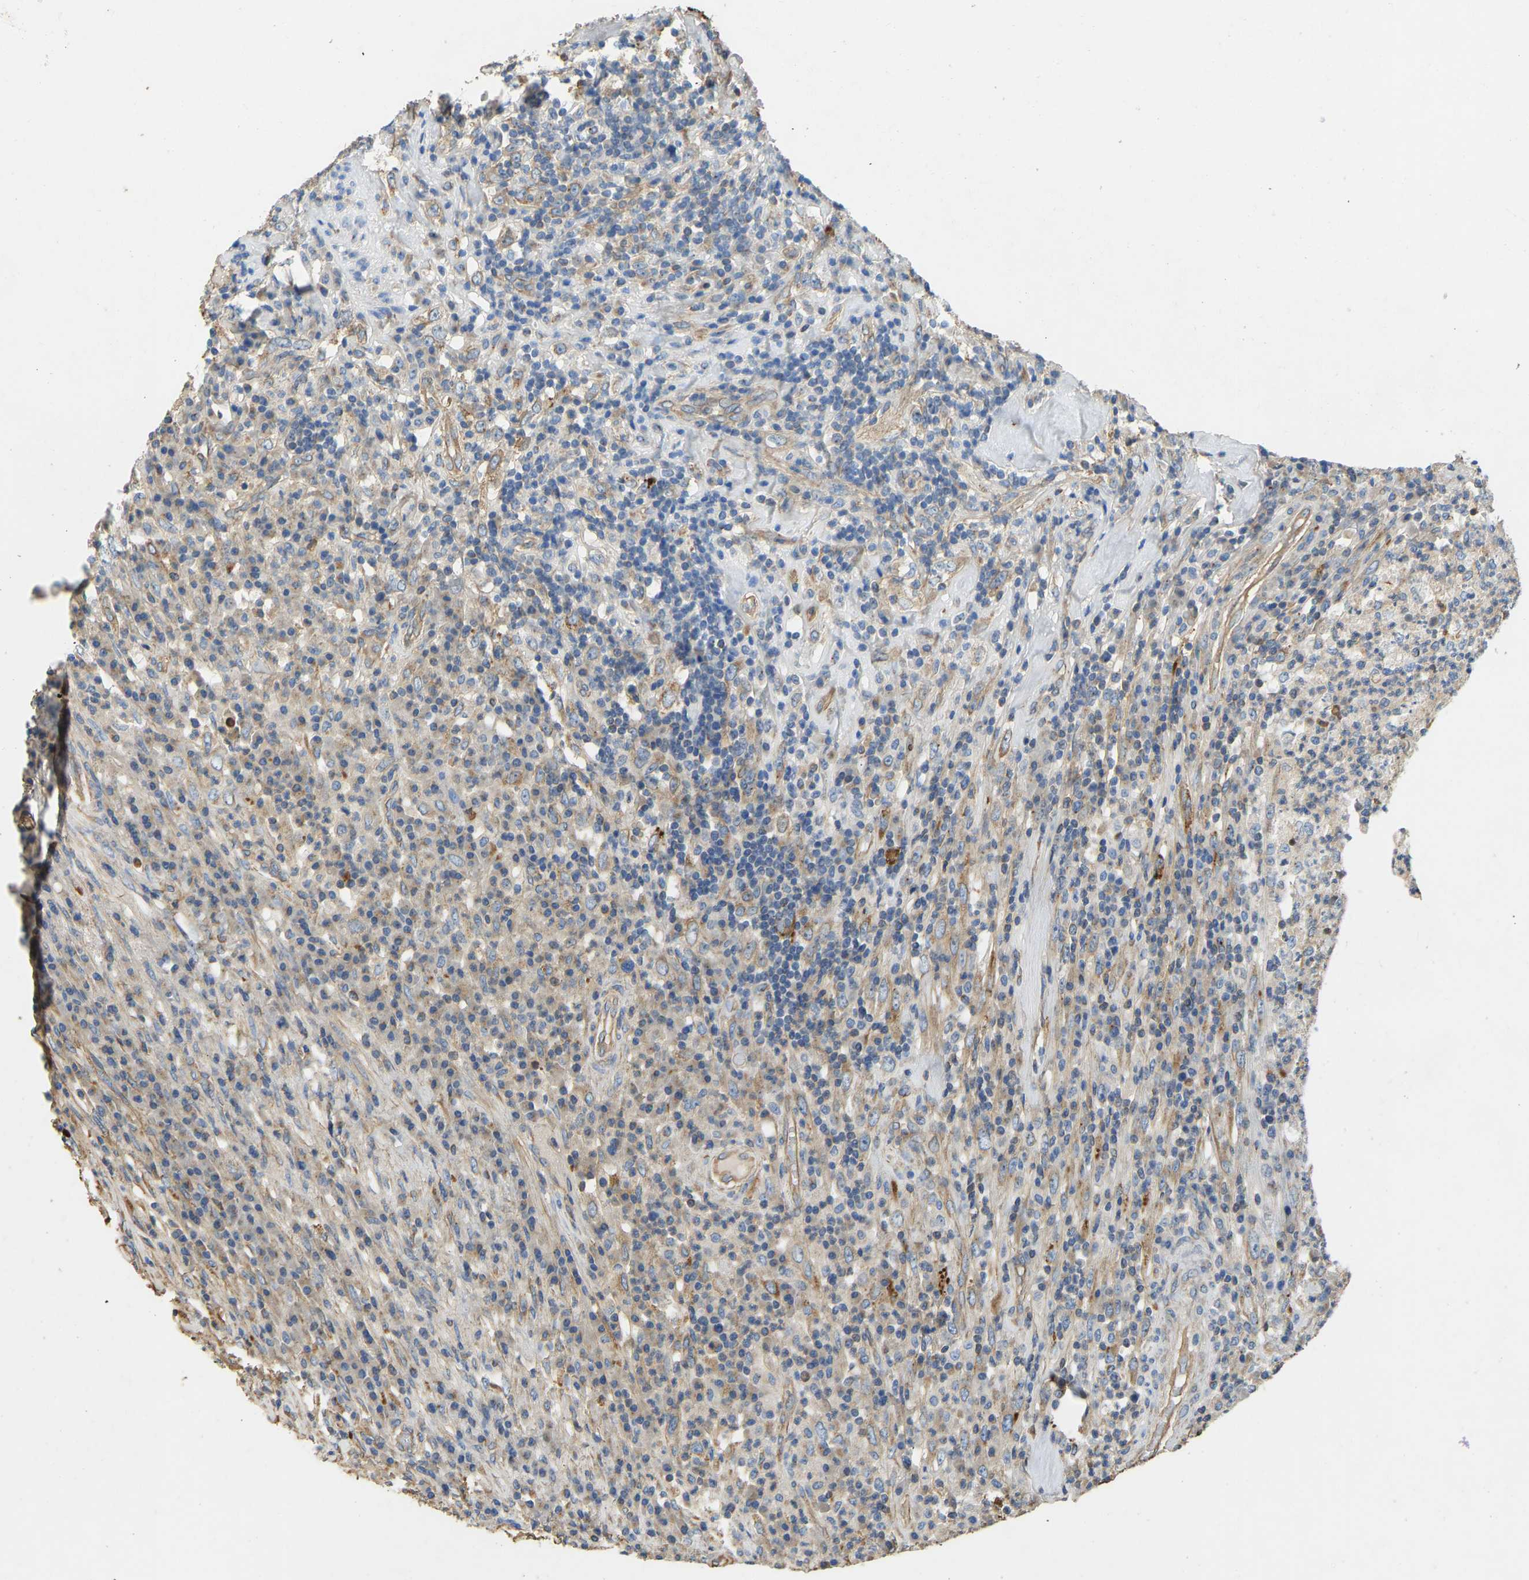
{"staining": {"intensity": "weak", "quantity": "25%-75%", "location": "cytoplasmic/membranous"}, "tissue": "testis cancer", "cell_type": "Tumor cells", "image_type": "cancer", "snomed": [{"axis": "morphology", "description": "Necrosis, NOS"}, {"axis": "morphology", "description": "Carcinoma, Embryonal, NOS"}, {"axis": "topography", "description": "Testis"}], "caption": "An image showing weak cytoplasmic/membranous expression in approximately 25%-75% of tumor cells in testis cancer, as visualized by brown immunohistochemical staining.", "gene": "TECTA", "patient": {"sex": "male", "age": 19}}